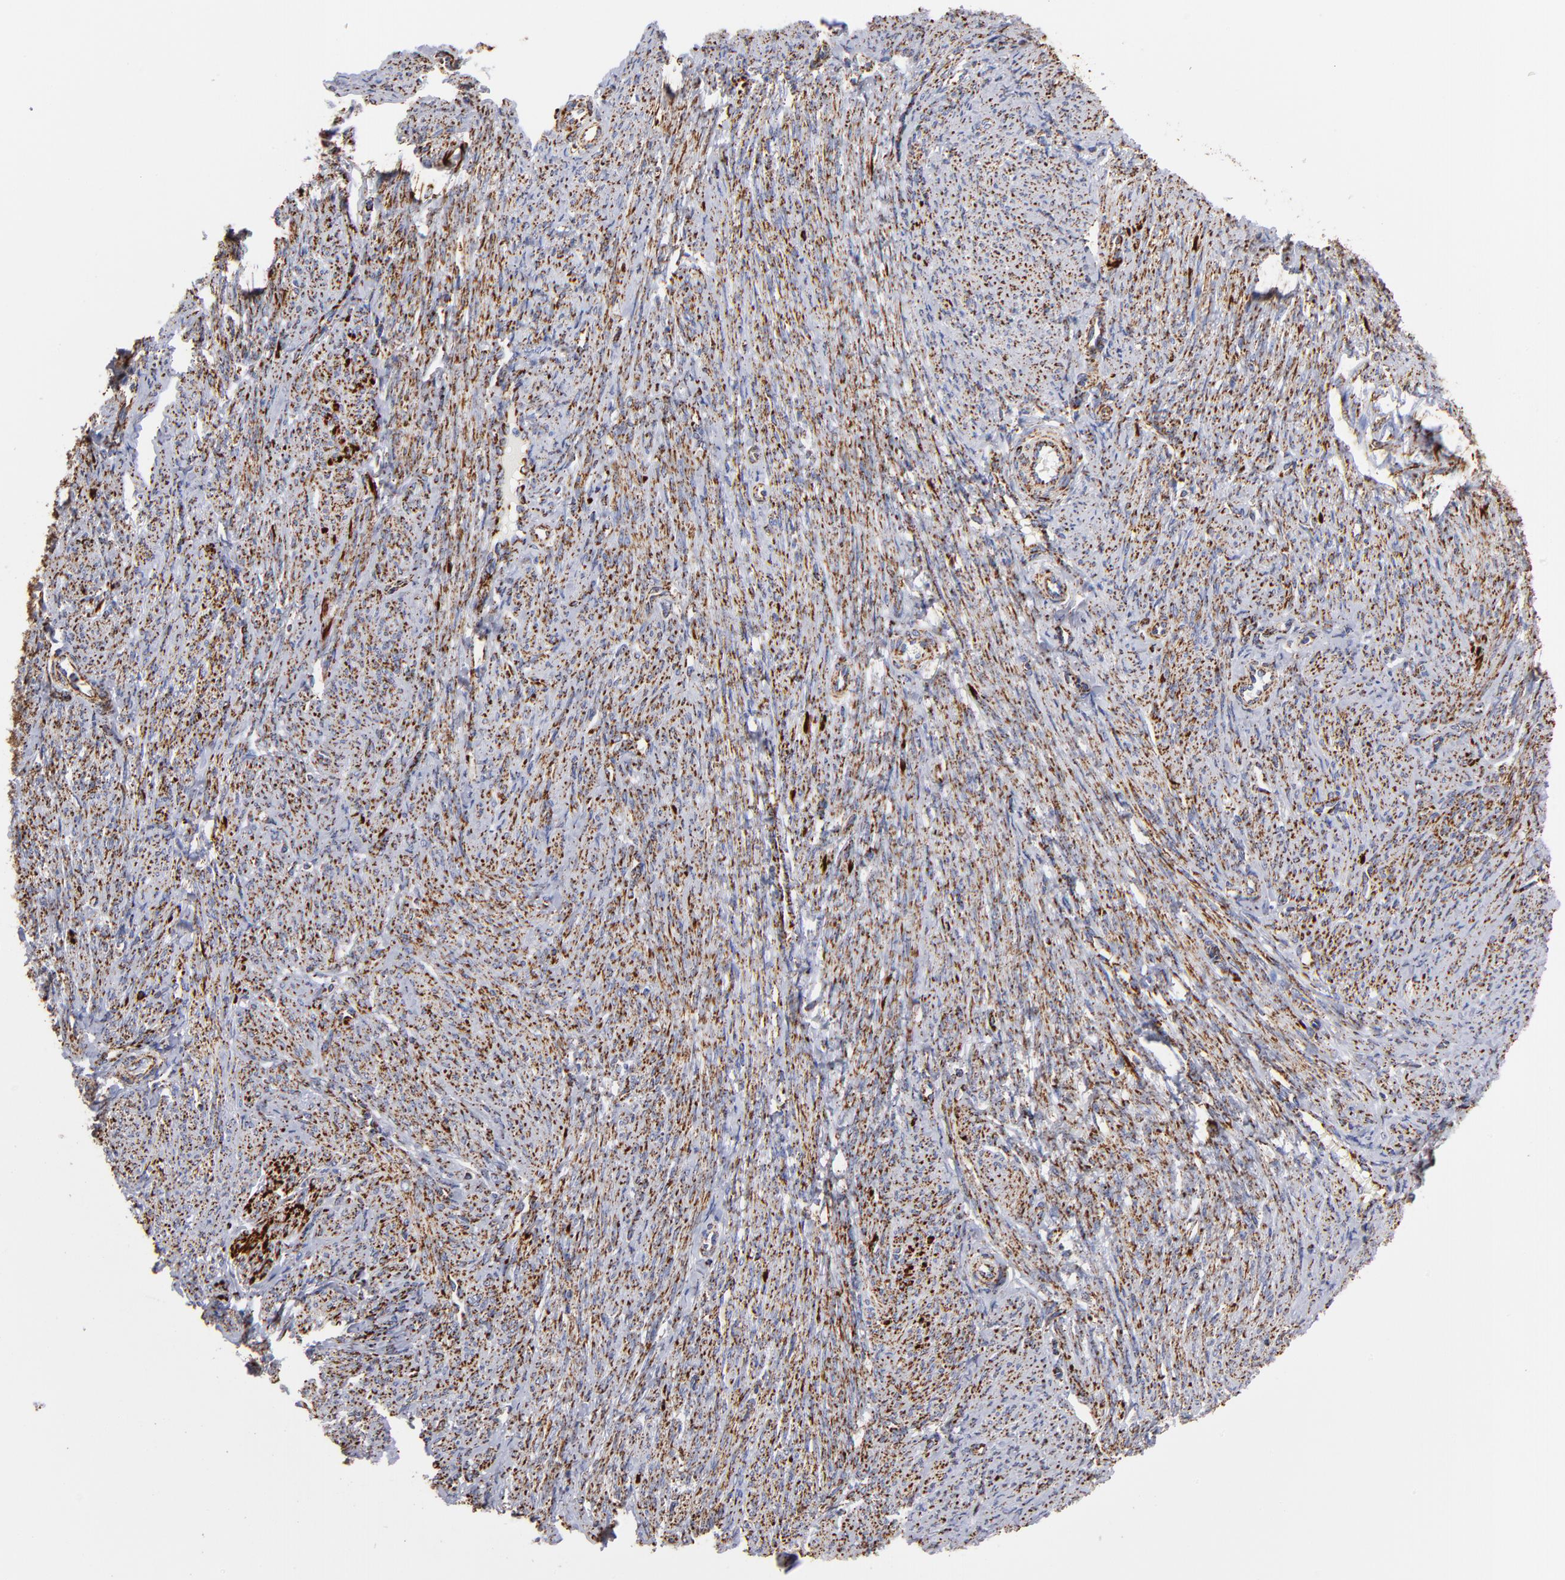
{"staining": {"intensity": "strong", "quantity": ">75%", "location": "cytoplasmic/membranous"}, "tissue": "smooth muscle", "cell_type": "Smooth muscle cells", "image_type": "normal", "snomed": [{"axis": "morphology", "description": "Normal tissue, NOS"}, {"axis": "topography", "description": "Smooth muscle"}, {"axis": "topography", "description": "Cervix"}], "caption": "IHC staining of normal smooth muscle, which shows high levels of strong cytoplasmic/membranous expression in approximately >75% of smooth muscle cells indicating strong cytoplasmic/membranous protein expression. The staining was performed using DAB (brown) for protein detection and nuclei were counterstained in hematoxylin (blue).", "gene": "PHB1", "patient": {"sex": "female", "age": 70}}